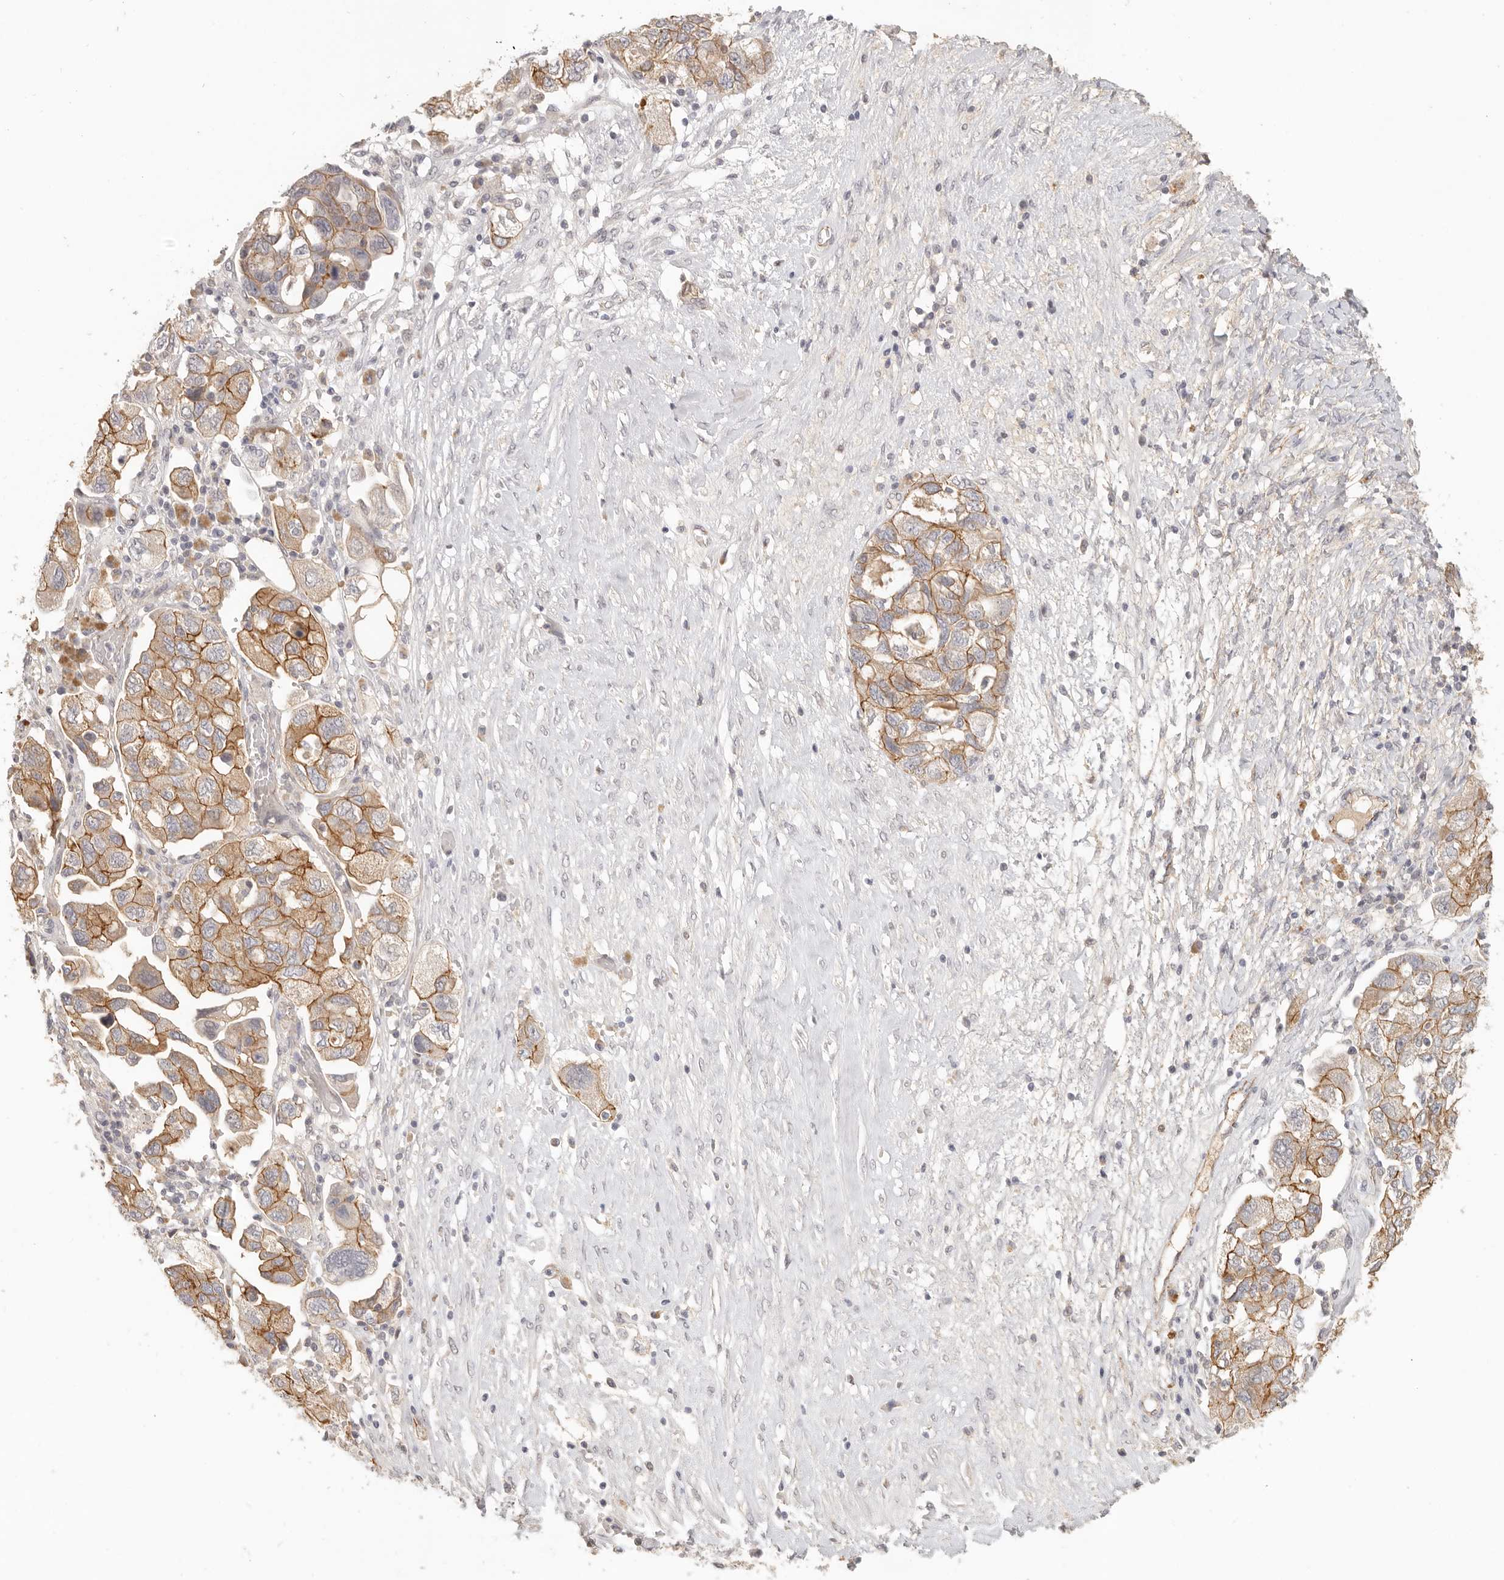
{"staining": {"intensity": "moderate", "quantity": ">75%", "location": "cytoplasmic/membranous"}, "tissue": "ovarian cancer", "cell_type": "Tumor cells", "image_type": "cancer", "snomed": [{"axis": "morphology", "description": "Carcinoma, NOS"}, {"axis": "morphology", "description": "Cystadenocarcinoma, serous, NOS"}, {"axis": "topography", "description": "Ovary"}], "caption": "Human serous cystadenocarcinoma (ovarian) stained with a protein marker shows moderate staining in tumor cells.", "gene": "ANXA9", "patient": {"sex": "female", "age": 69}}